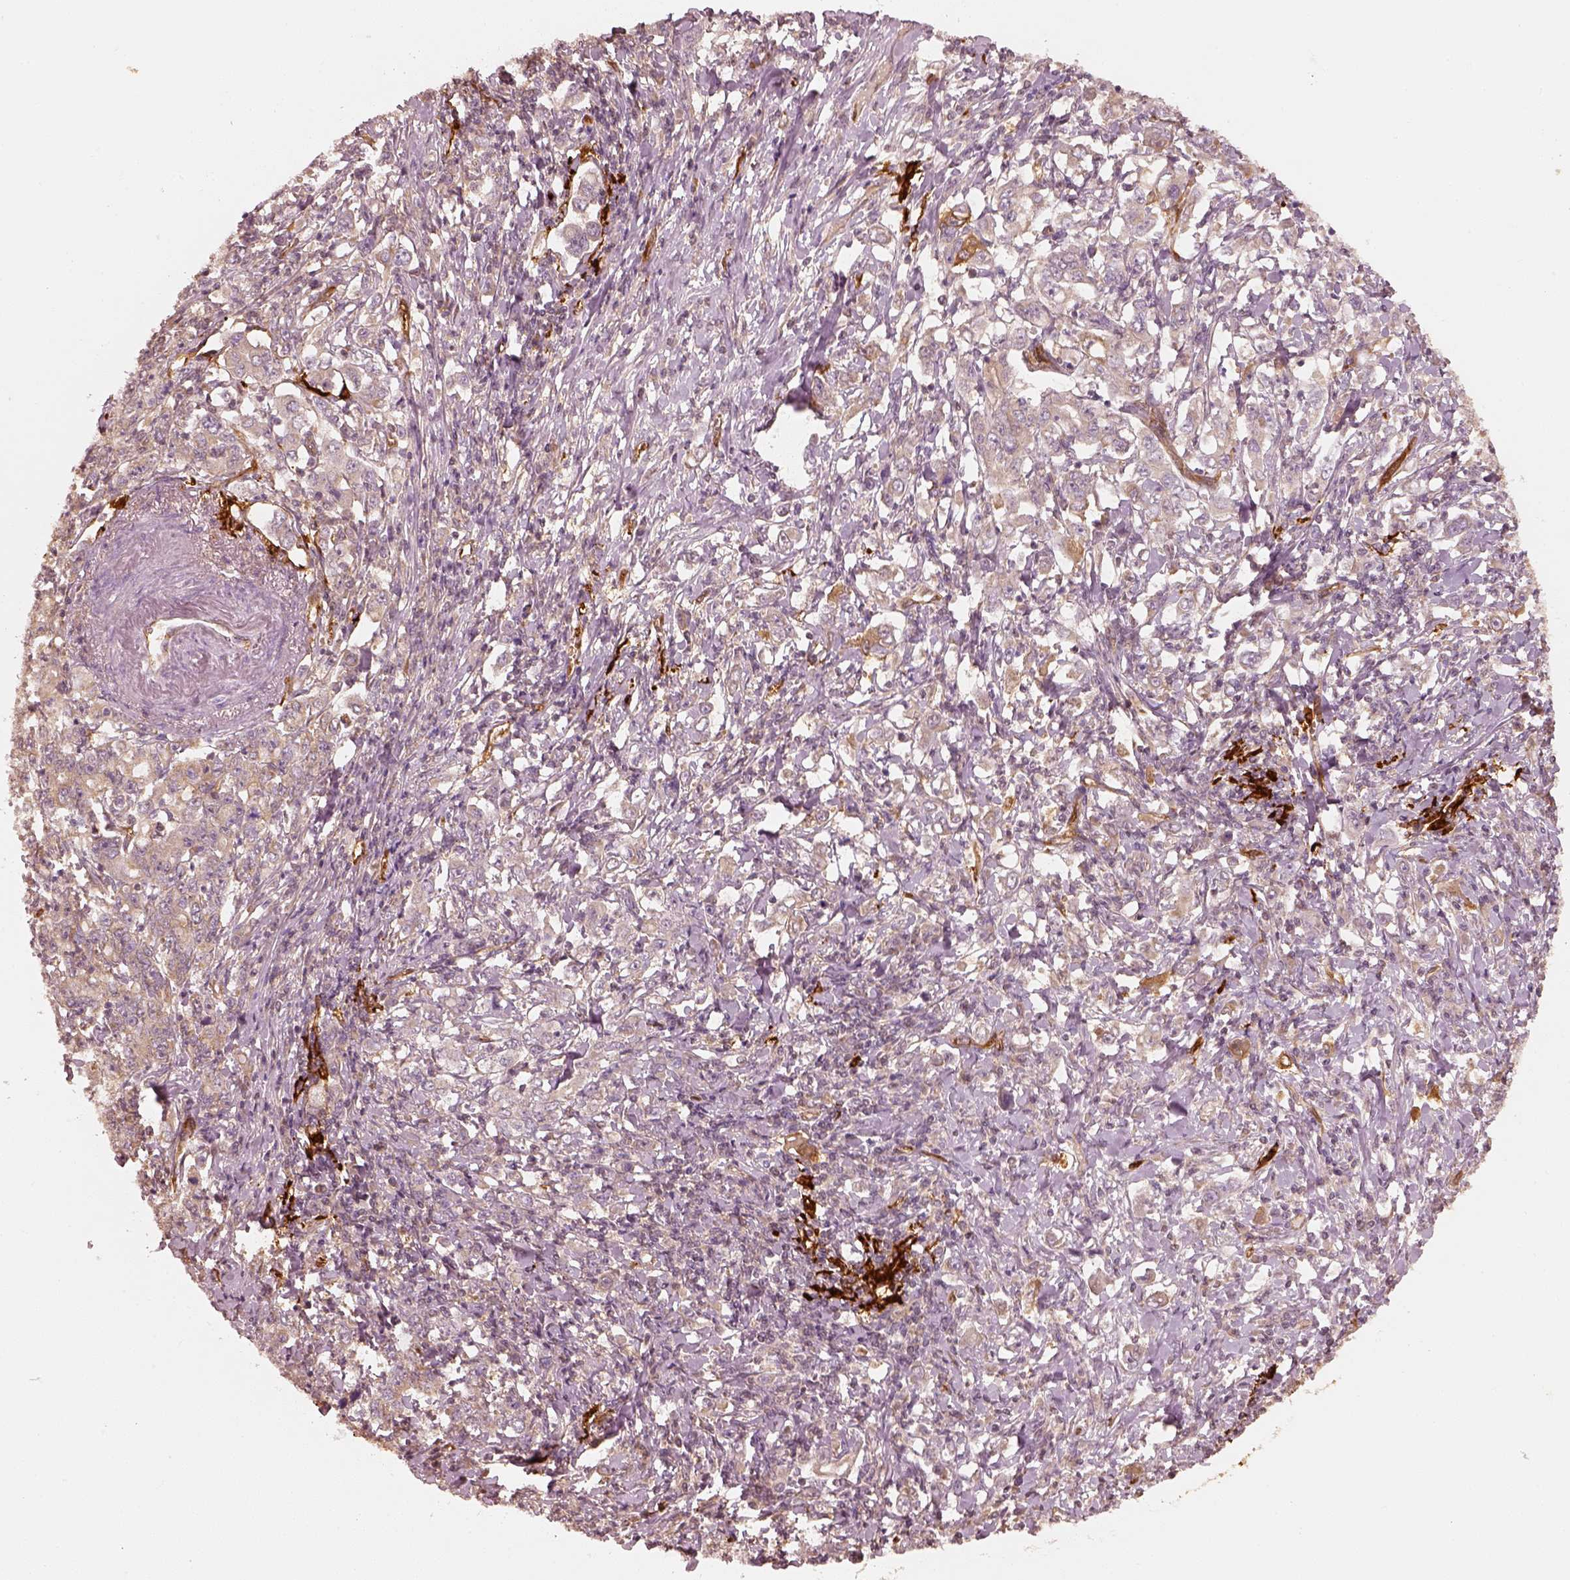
{"staining": {"intensity": "moderate", "quantity": "<25%", "location": "cytoplasmic/membranous"}, "tissue": "stomach cancer", "cell_type": "Tumor cells", "image_type": "cancer", "snomed": [{"axis": "morphology", "description": "Adenocarcinoma, NOS"}, {"axis": "topography", "description": "Stomach, lower"}], "caption": "Immunohistochemistry (IHC) (DAB (3,3'-diaminobenzidine)) staining of human stomach cancer shows moderate cytoplasmic/membranous protein positivity in about <25% of tumor cells. Nuclei are stained in blue.", "gene": "FSCN1", "patient": {"sex": "female", "age": 72}}